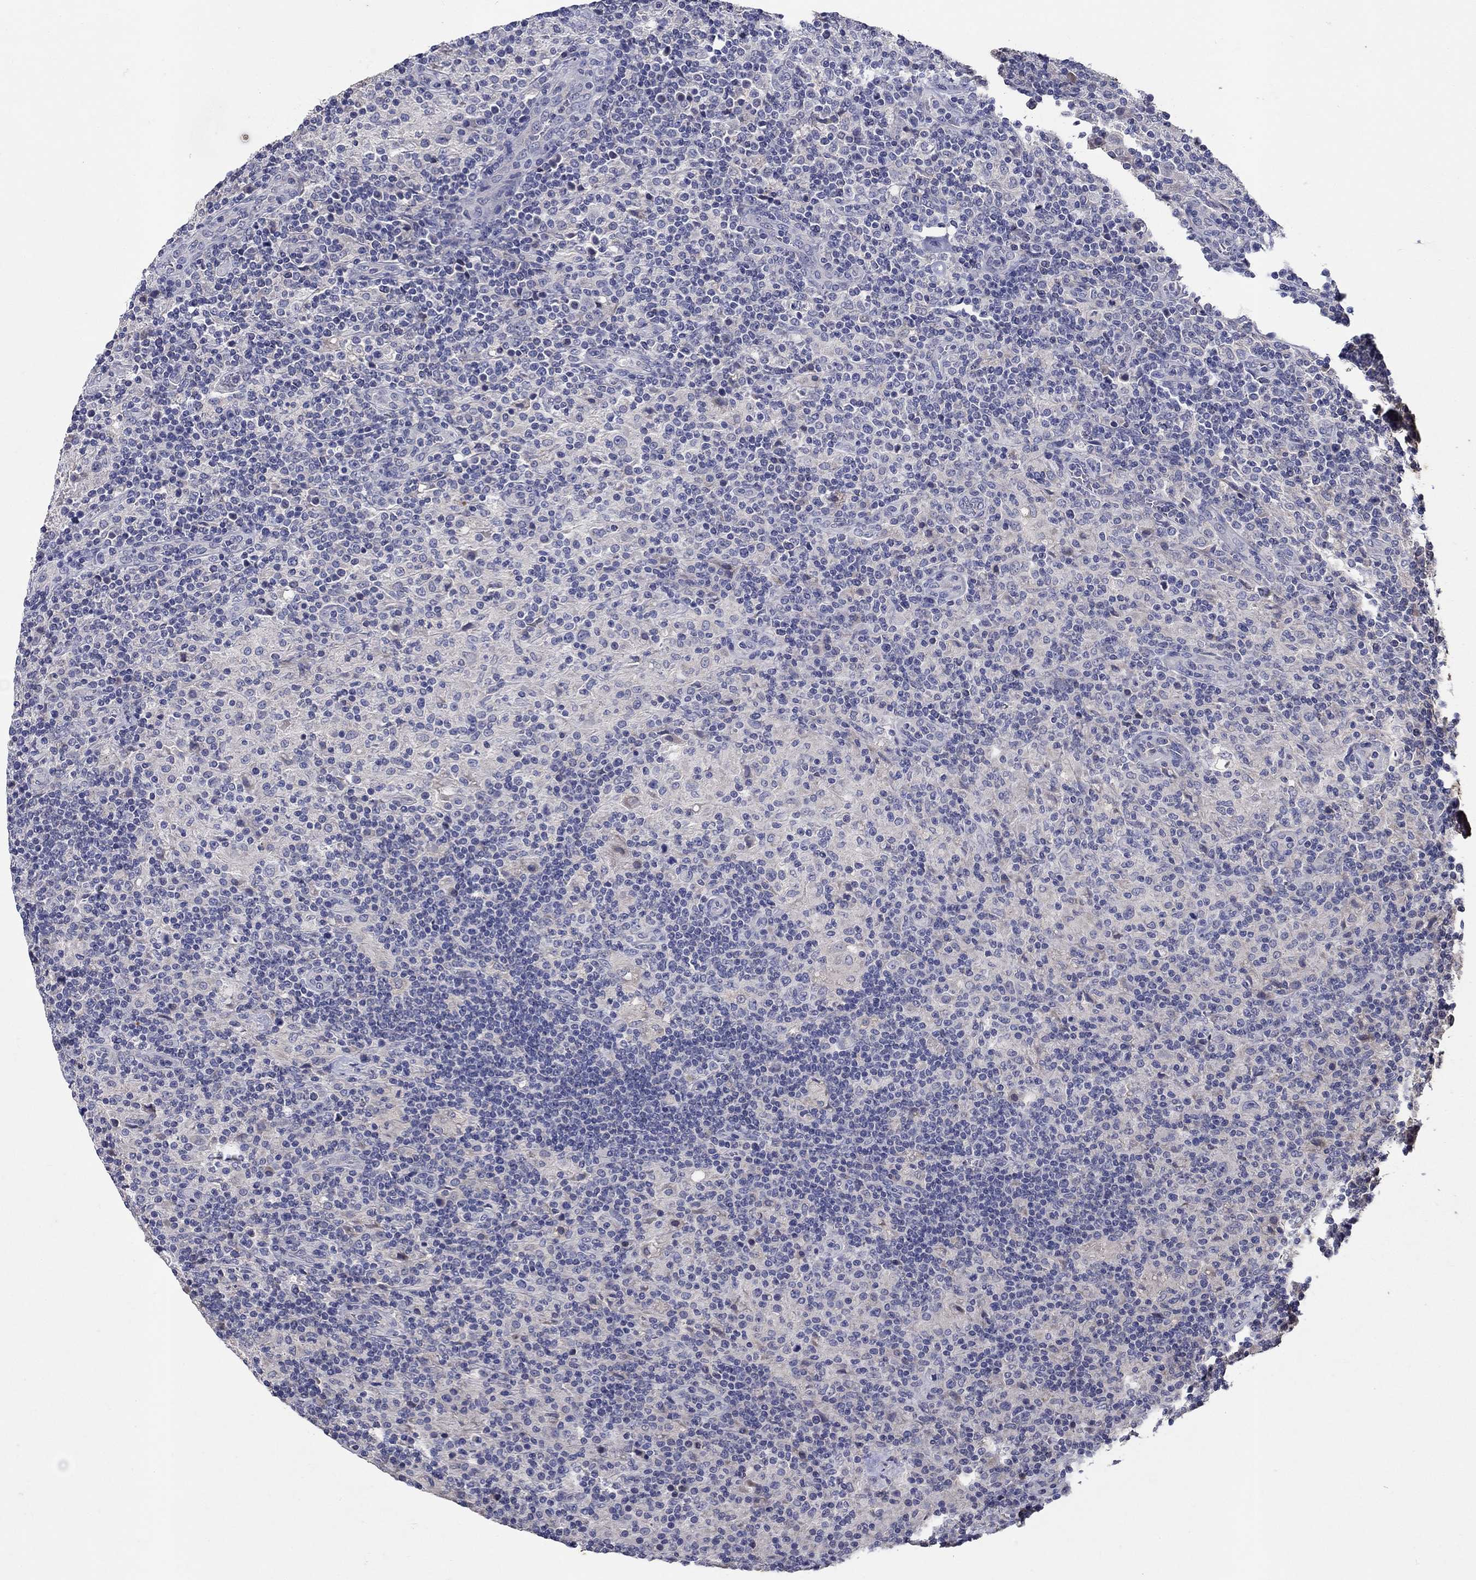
{"staining": {"intensity": "negative", "quantity": "none", "location": "none"}, "tissue": "lymphoma", "cell_type": "Tumor cells", "image_type": "cancer", "snomed": [{"axis": "morphology", "description": "Hodgkin's disease, NOS"}, {"axis": "topography", "description": "Lymph node"}], "caption": "Immunohistochemistry image of neoplastic tissue: Hodgkin's disease stained with DAB (3,3'-diaminobenzidine) displays no significant protein positivity in tumor cells.", "gene": "PROZ", "patient": {"sex": "male", "age": 70}}